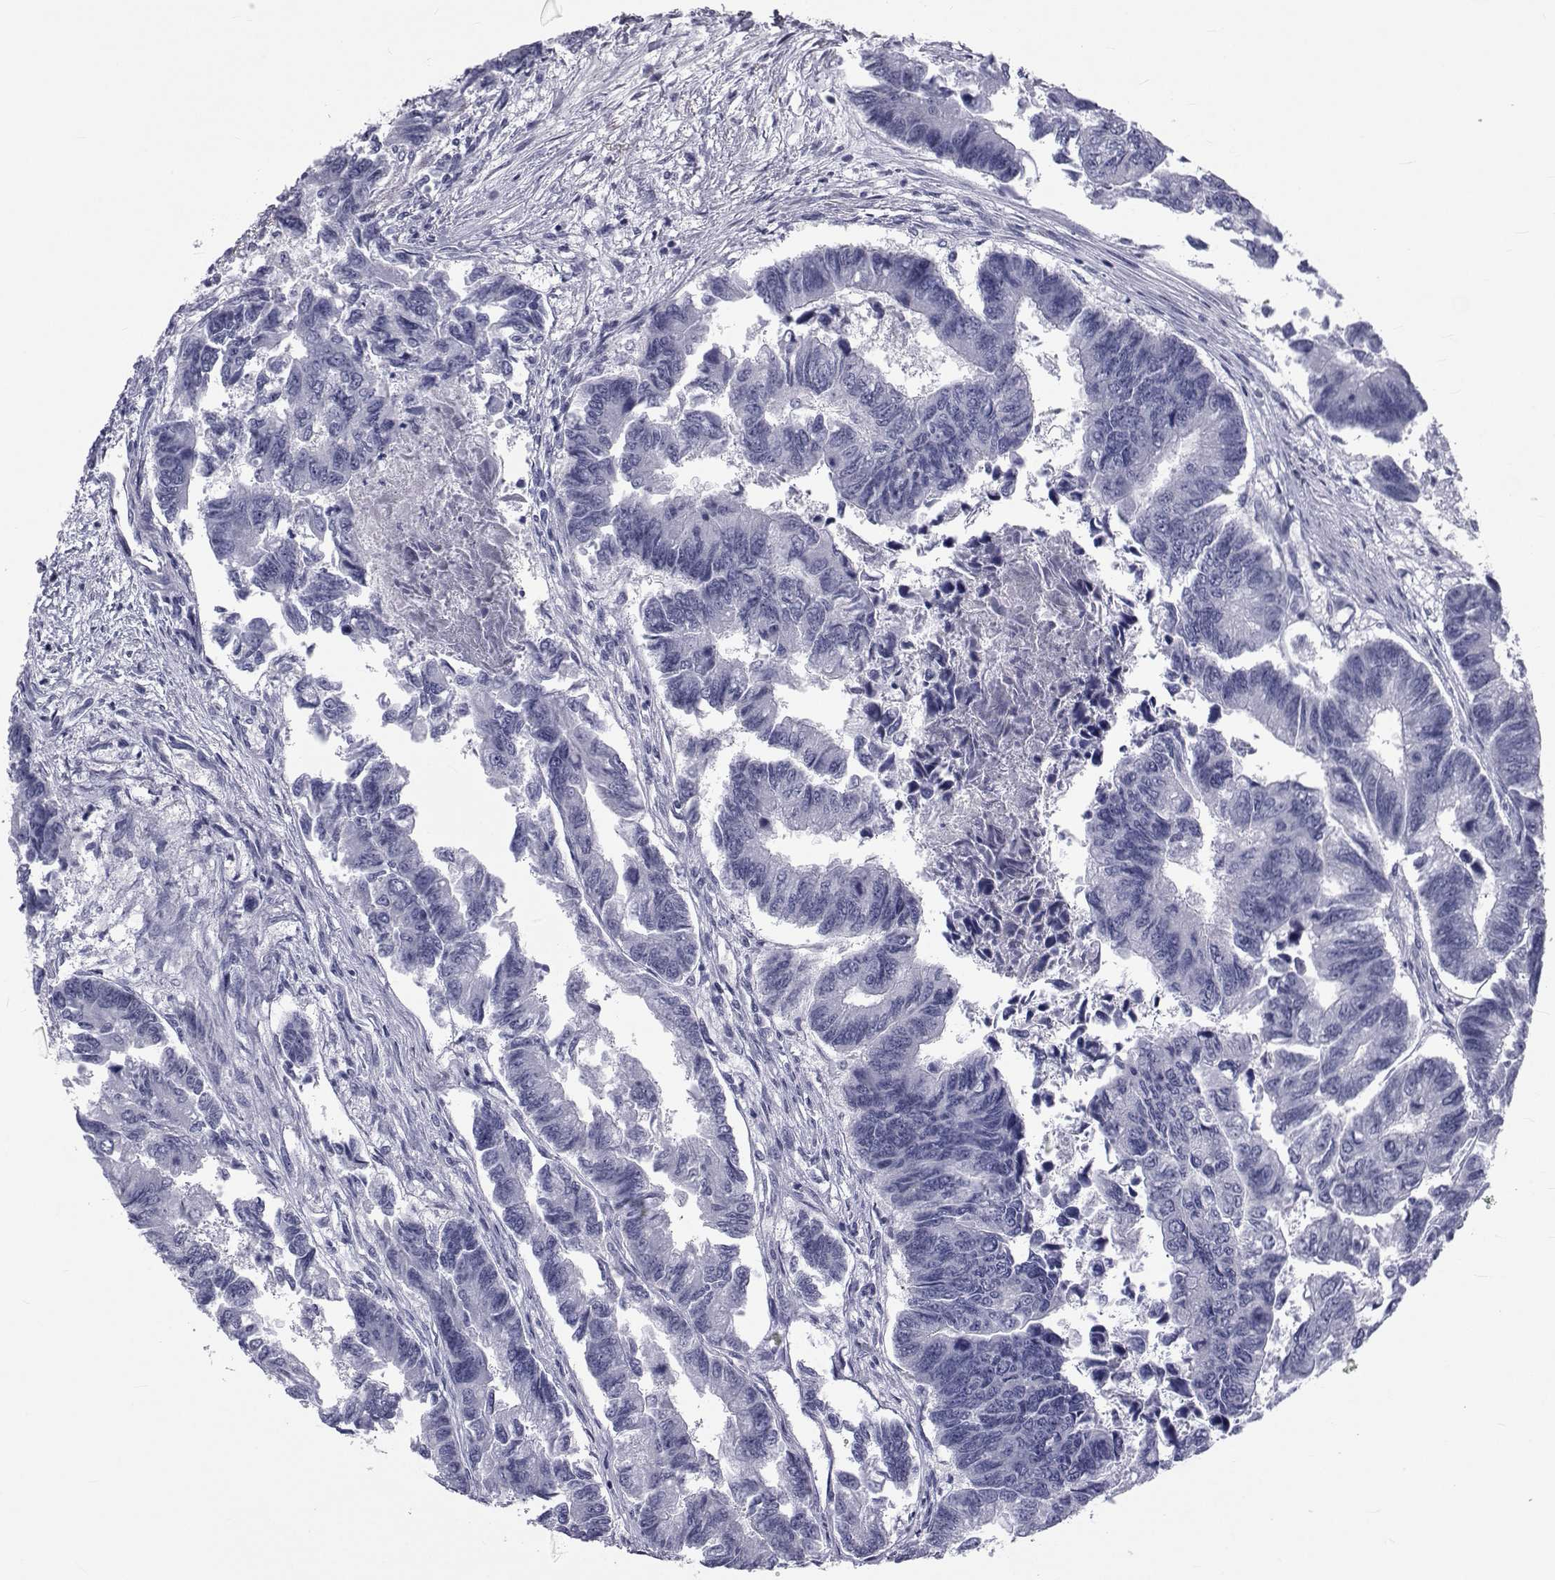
{"staining": {"intensity": "negative", "quantity": "none", "location": "none"}, "tissue": "colorectal cancer", "cell_type": "Tumor cells", "image_type": "cancer", "snomed": [{"axis": "morphology", "description": "Adenocarcinoma, NOS"}, {"axis": "topography", "description": "Colon"}], "caption": "Image shows no protein staining in tumor cells of colorectal cancer (adenocarcinoma) tissue.", "gene": "FDXR", "patient": {"sex": "female", "age": 65}}